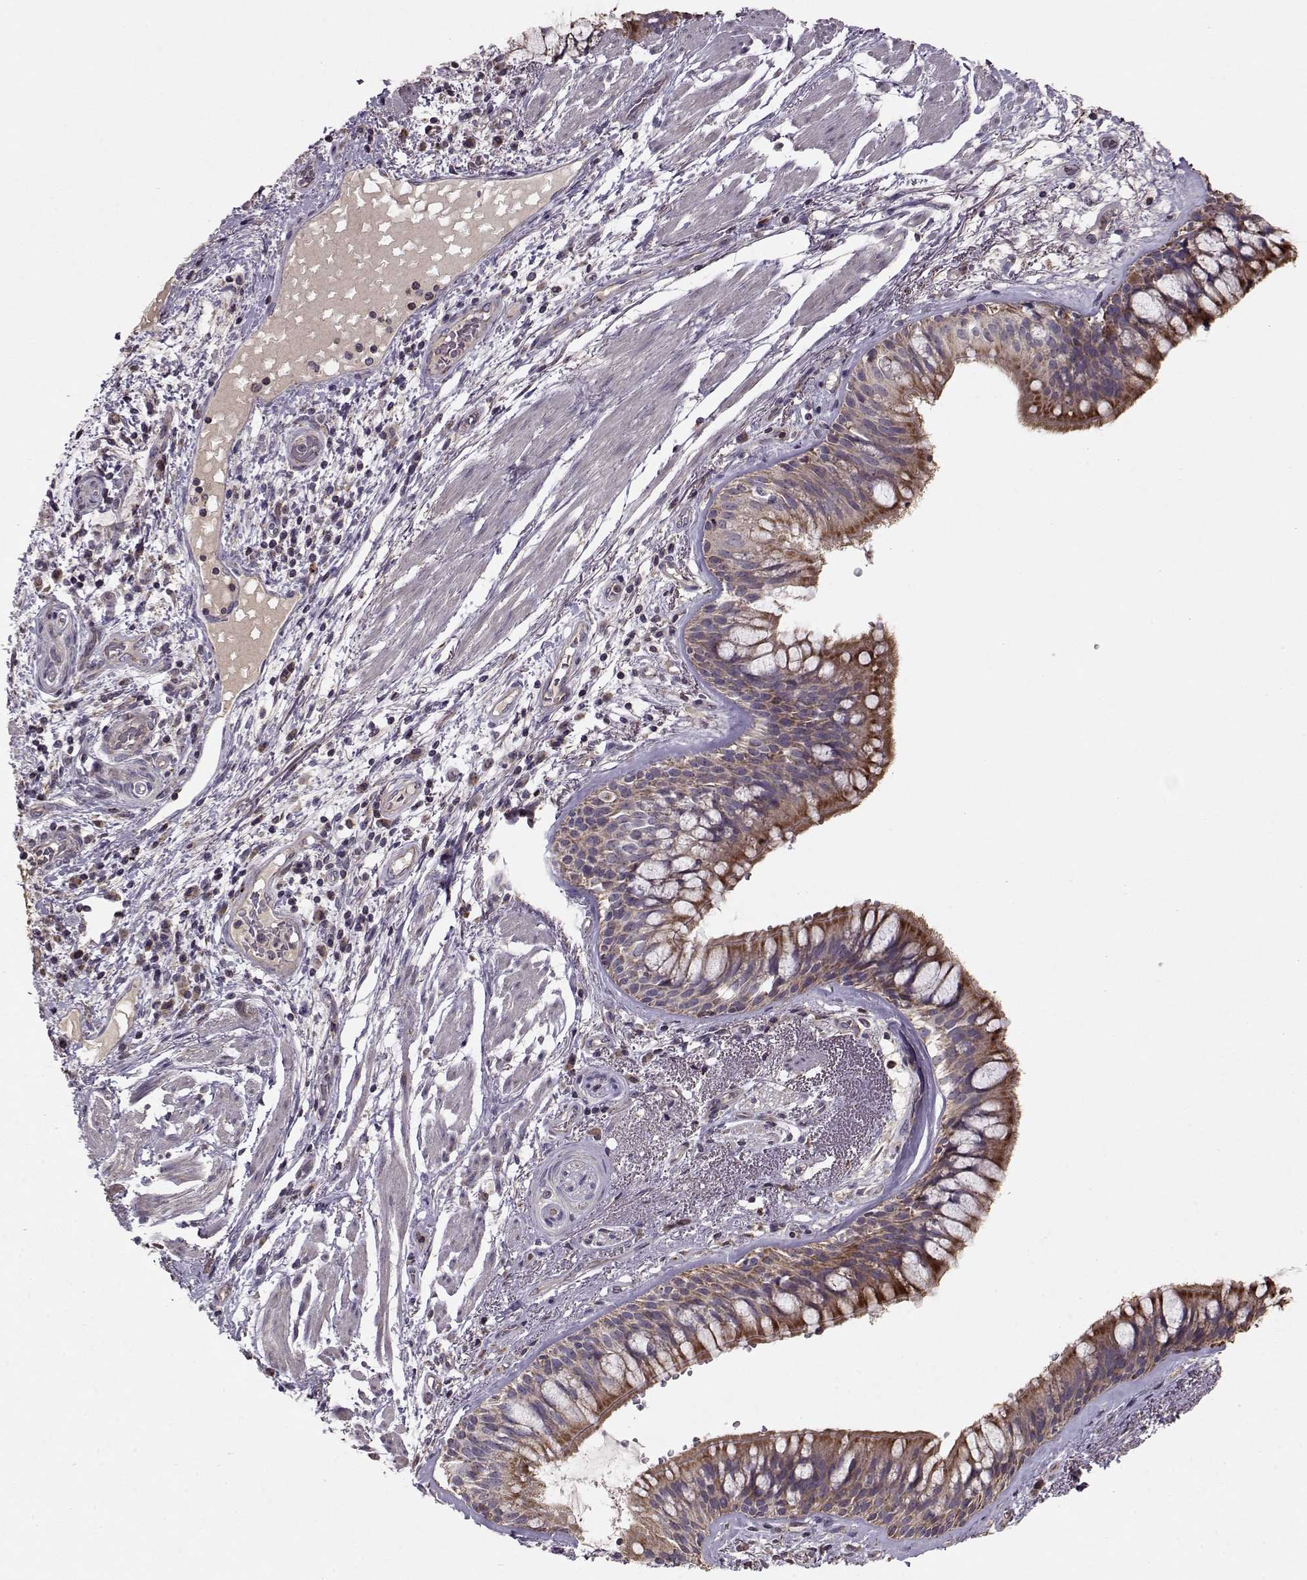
{"staining": {"intensity": "moderate", "quantity": ">75%", "location": "cytoplasmic/membranous"}, "tissue": "bronchus", "cell_type": "Respiratory epithelial cells", "image_type": "normal", "snomed": [{"axis": "morphology", "description": "Normal tissue, NOS"}, {"axis": "topography", "description": "Bronchus"}, {"axis": "topography", "description": "Lung"}], "caption": "Immunohistochemical staining of normal bronchus reveals medium levels of moderate cytoplasmic/membranous staining in approximately >75% of respiratory epithelial cells.", "gene": "CMTM3", "patient": {"sex": "female", "age": 57}}